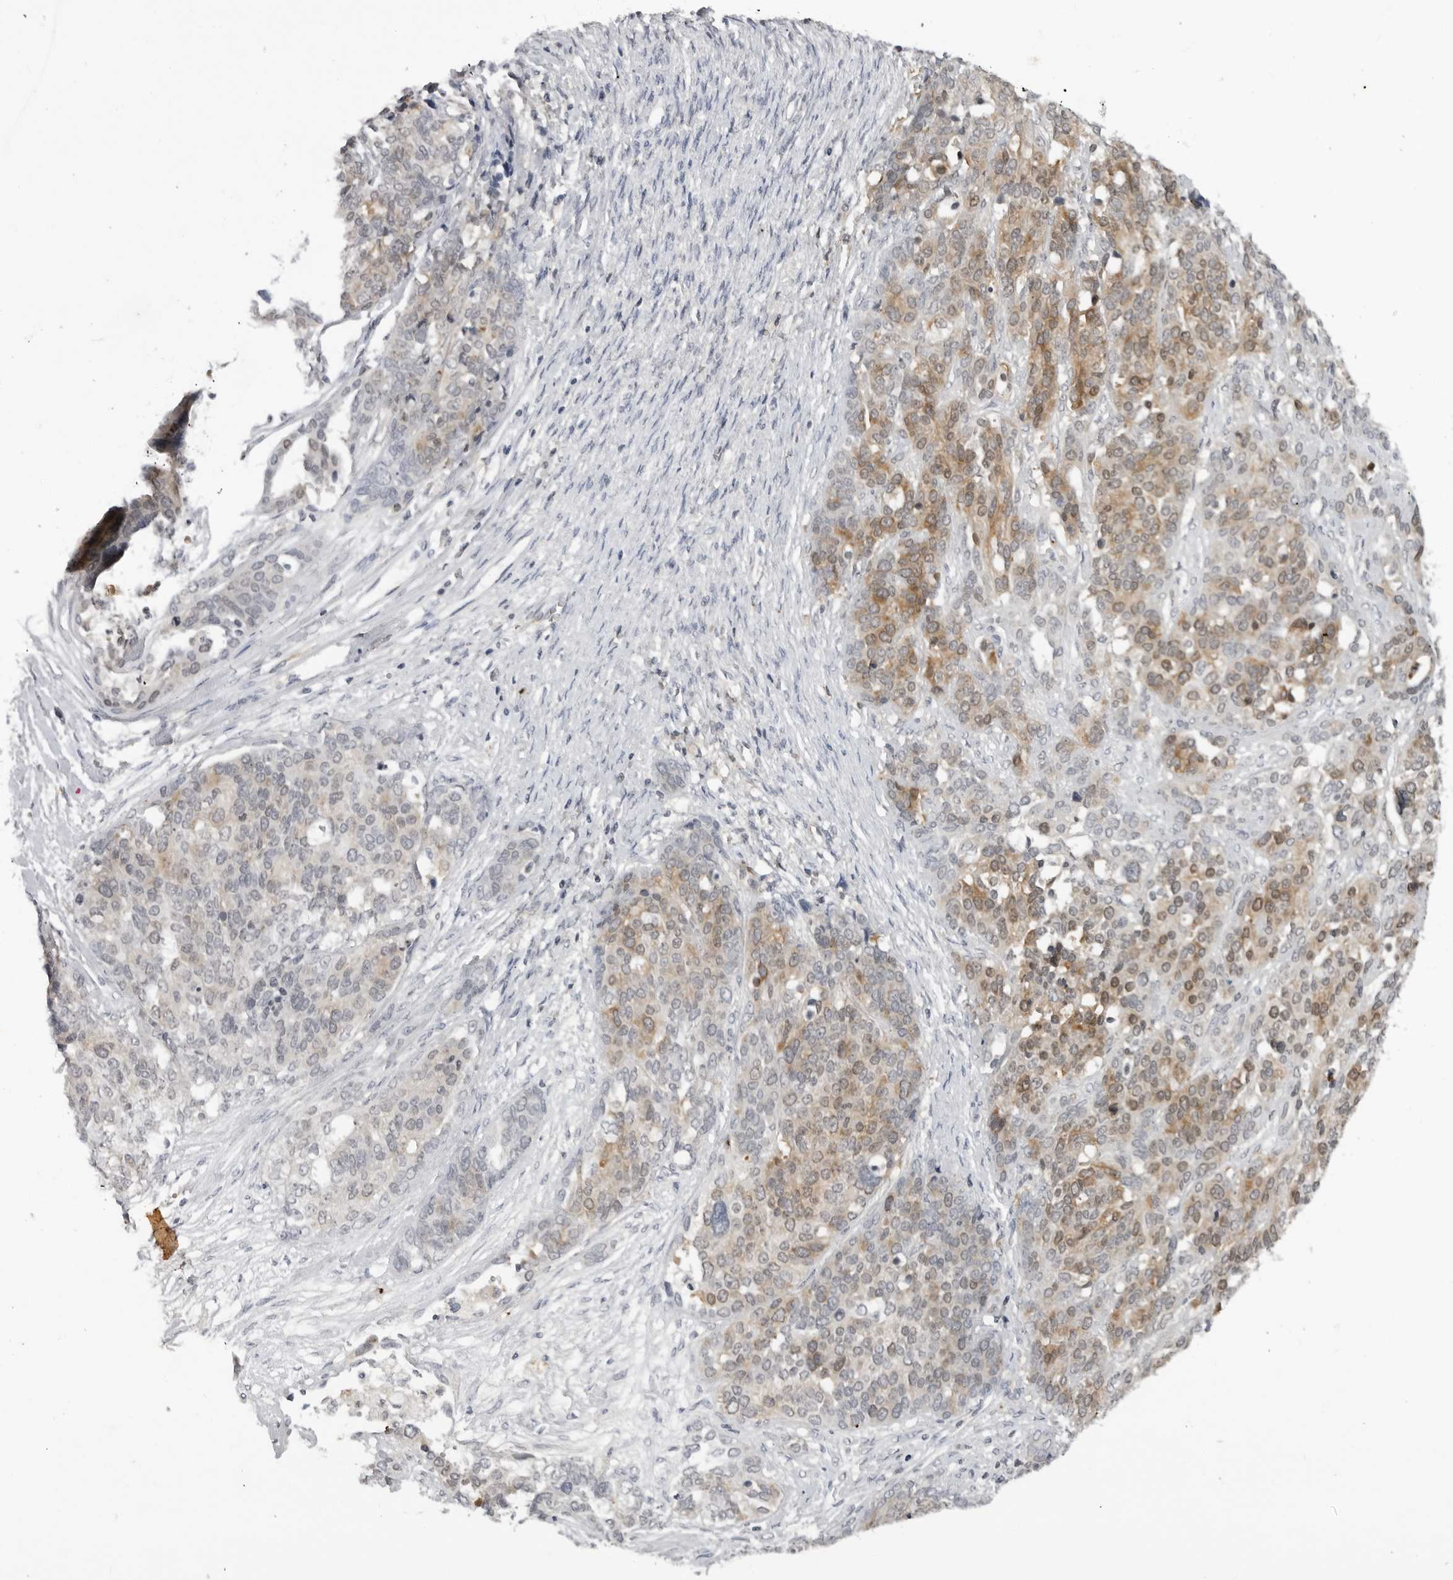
{"staining": {"intensity": "moderate", "quantity": "<25%", "location": "cytoplasmic/membranous"}, "tissue": "ovarian cancer", "cell_type": "Tumor cells", "image_type": "cancer", "snomed": [{"axis": "morphology", "description": "Cystadenocarcinoma, serous, NOS"}, {"axis": "topography", "description": "Ovary"}], "caption": "Approximately <25% of tumor cells in human ovarian cancer show moderate cytoplasmic/membranous protein expression as visualized by brown immunohistochemical staining.", "gene": "RRM1", "patient": {"sex": "female", "age": 44}}